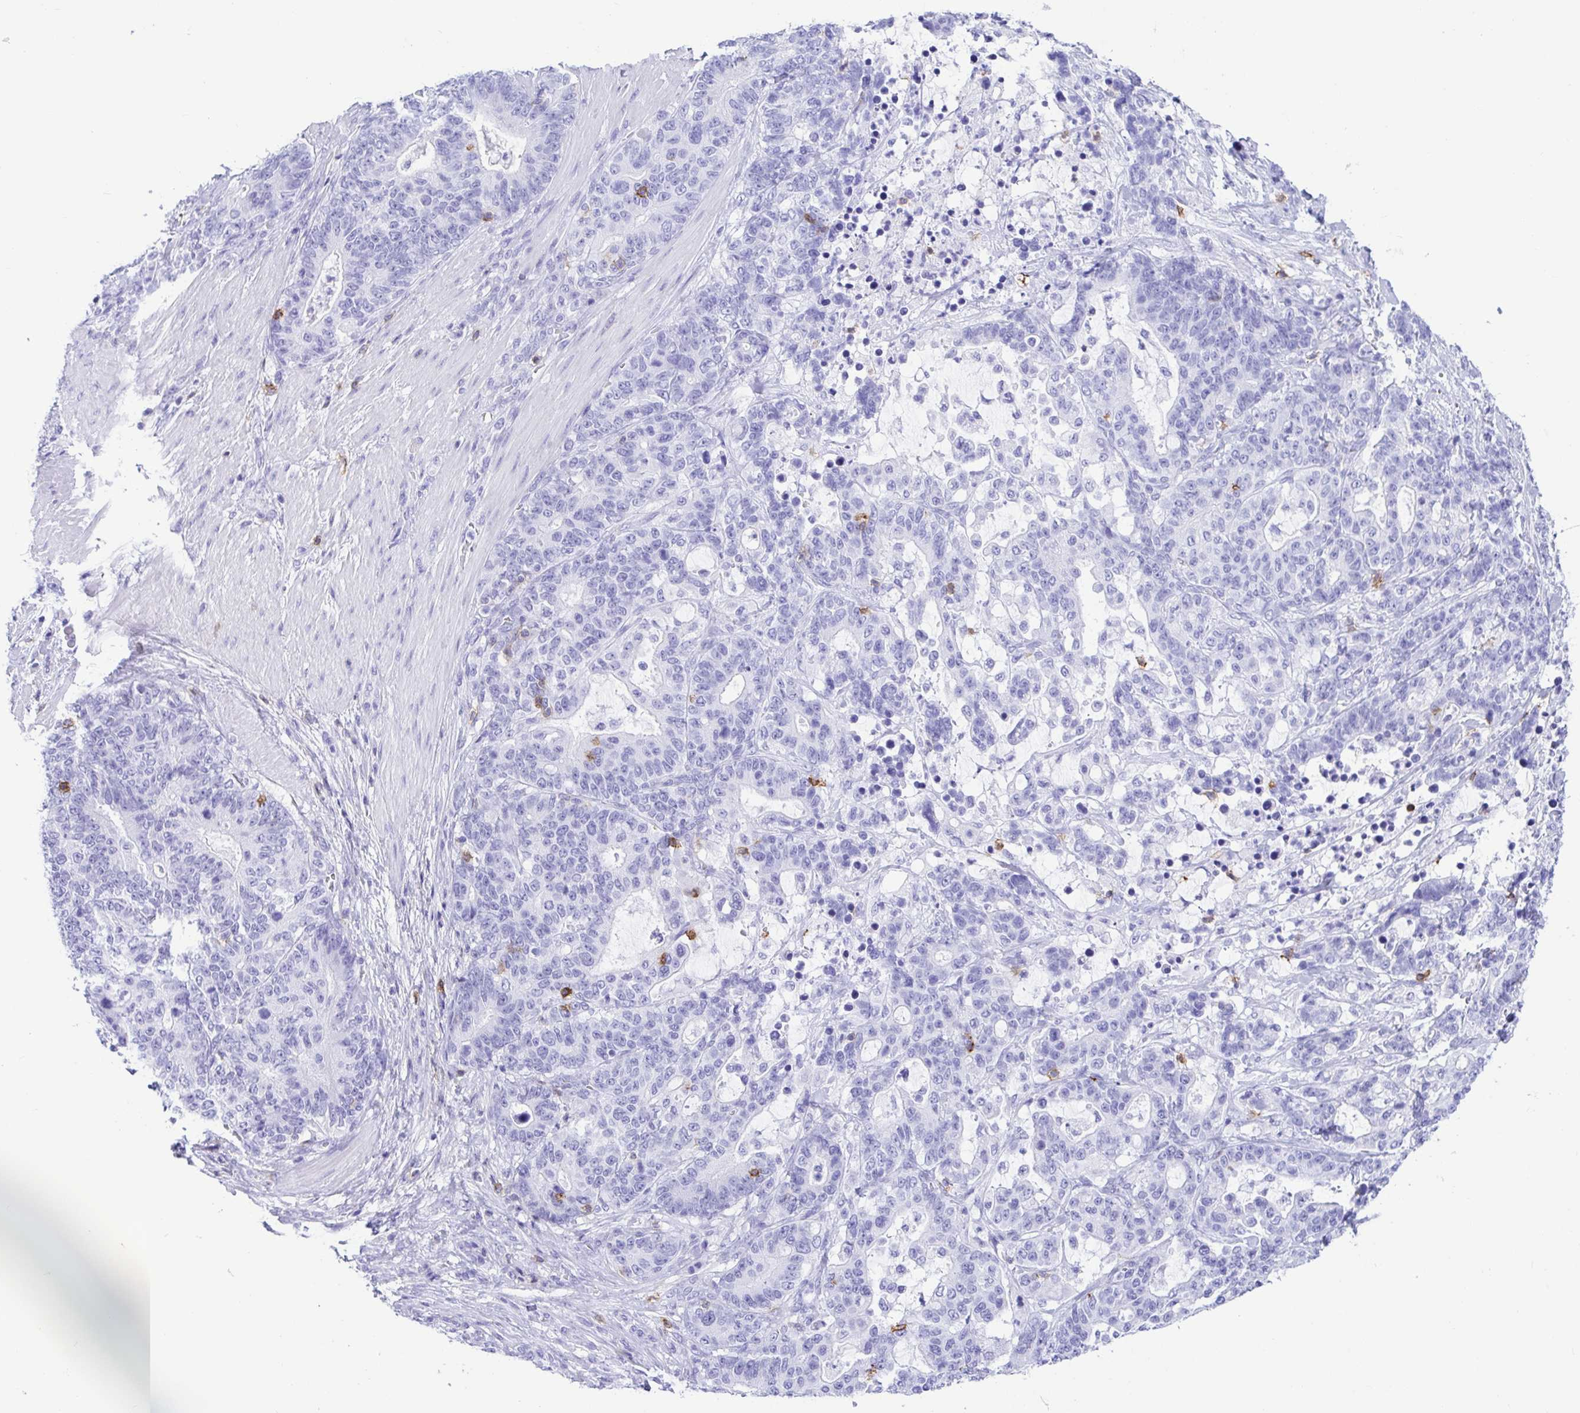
{"staining": {"intensity": "negative", "quantity": "none", "location": "none"}, "tissue": "stomach cancer", "cell_type": "Tumor cells", "image_type": "cancer", "snomed": [{"axis": "morphology", "description": "Normal tissue, NOS"}, {"axis": "morphology", "description": "Adenocarcinoma, NOS"}, {"axis": "topography", "description": "Stomach"}], "caption": "Immunohistochemistry histopathology image of neoplastic tissue: human adenocarcinoma (stomach) stained with DAB (3,3'-diaminobenzidine) shows no significant protein expression in tumor cells.", "gene": "CD5", "patient": {"sex": "female", "age": 64}}